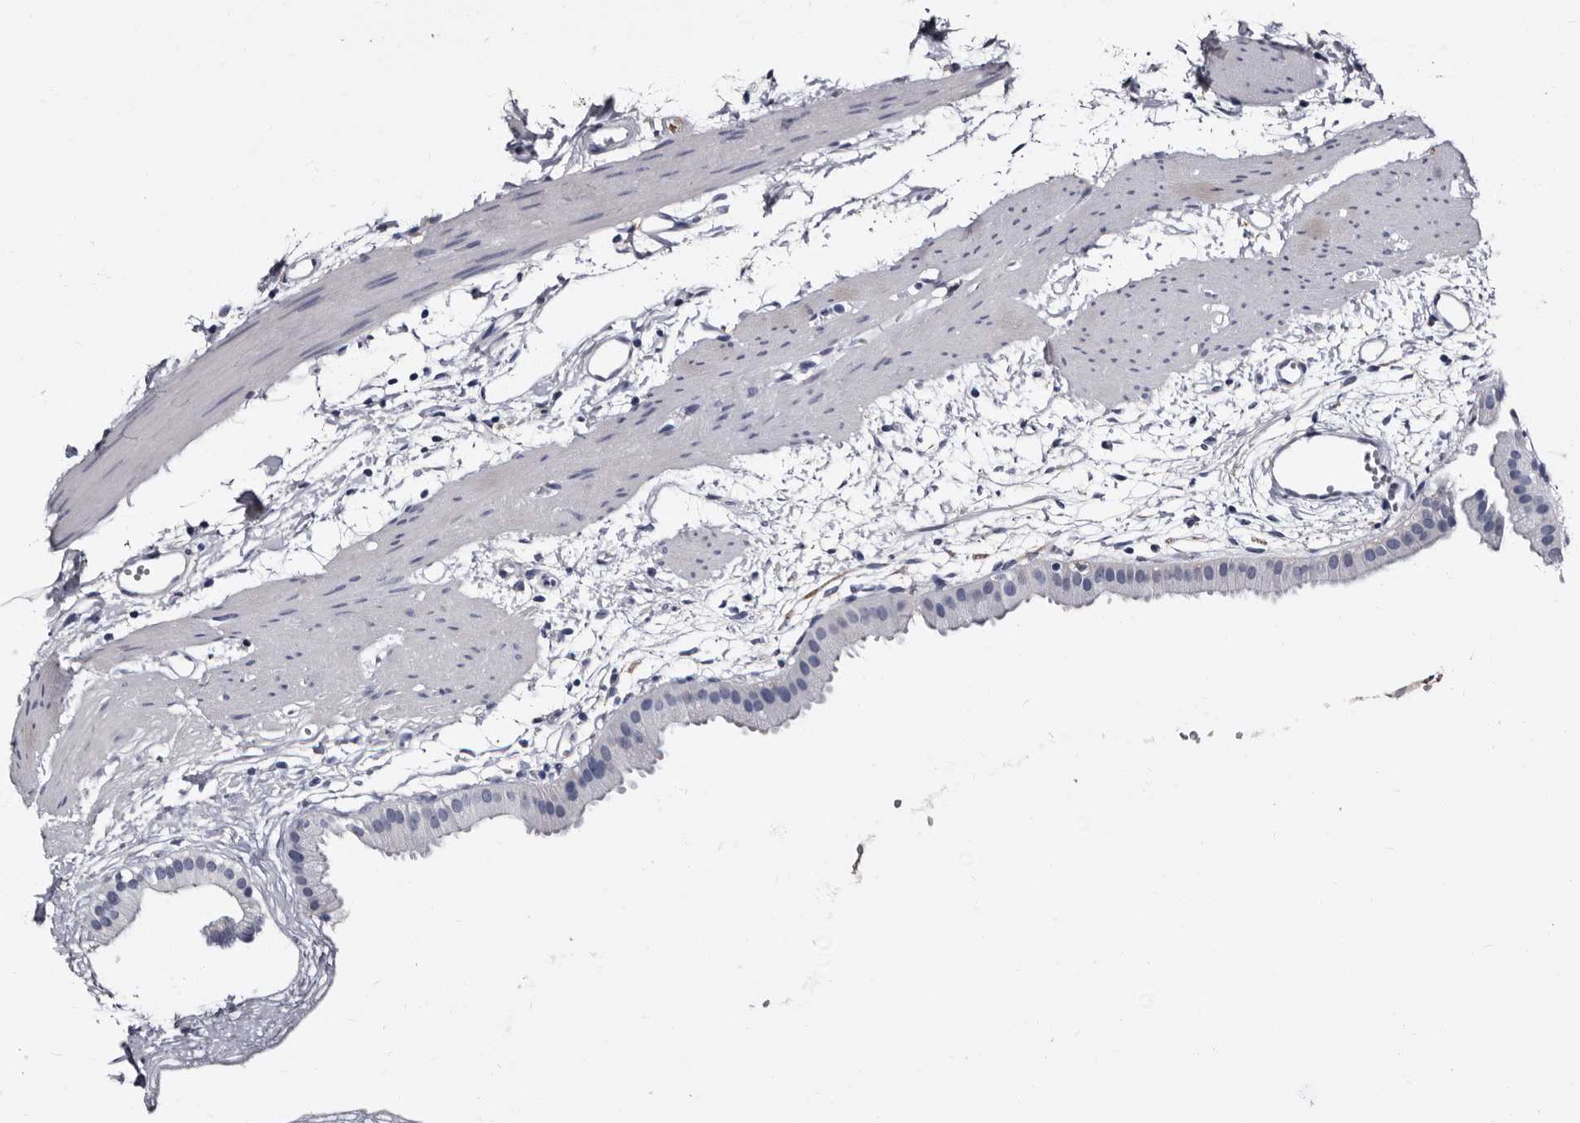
{"staining": {"intensity": "moderate", "quantity": "<25%", "location": "cytoplasmic/membranous"}, "tissue": "gallbladder", "cell_type": "Glandular cells", "image_type": "normal", "snomed": [{"axis": "morphology", "description": "Normal tissue, NOS"}, {"axis": "topography", "description": "Gallbladder"}], "caption": "Protein expression analysis of normal human gallbladder reveals moderate cytoplasmic/membranous expression in about <25% of glandular cells.", "gene": "EPB41L3", "patient": {"sex": "female", "age": 64}}